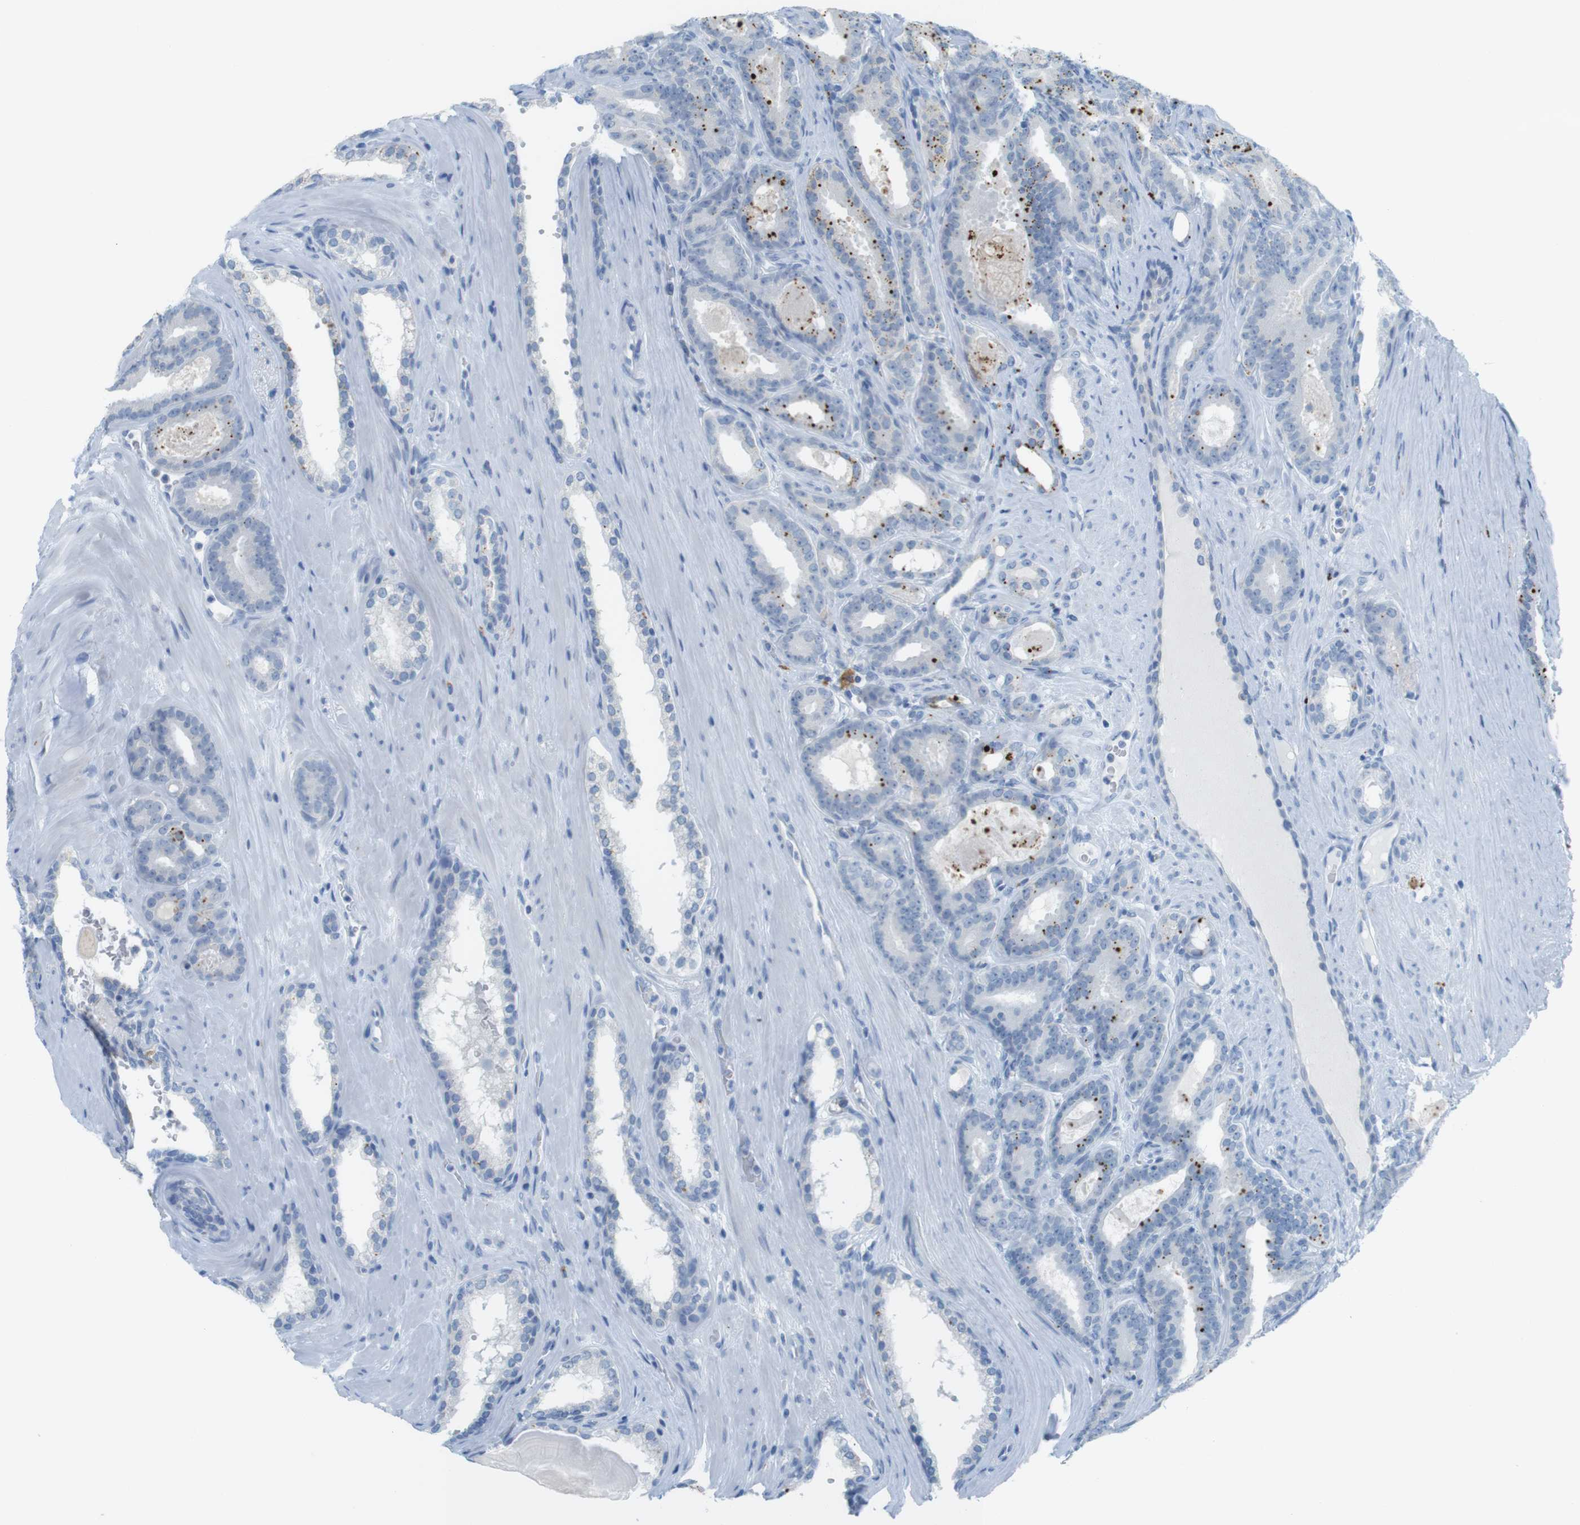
{"staining": {"intensity": "moderate", "quantity": "<25%", "location": "cytoplasmic/membranous"}, "tissue": "prostate cancer", "cell_type": "Tumor cells", "image_type": "cancer", "snomed": [{"axis": "morphology", "description": "Adenocarcinoma, High grade"}, {"axis": "topography", "description": "Prostate"}], "caption": "About <25% of tumor cells in human prostate cancer (adenocarcinoma (high-grade)) reveal moderate cytoplasmic/membranous protein positivity as visualized by brown immunohistochemical staining.", "gene": "YIPF1", "patient": {"sex": "male", "age": 60}}